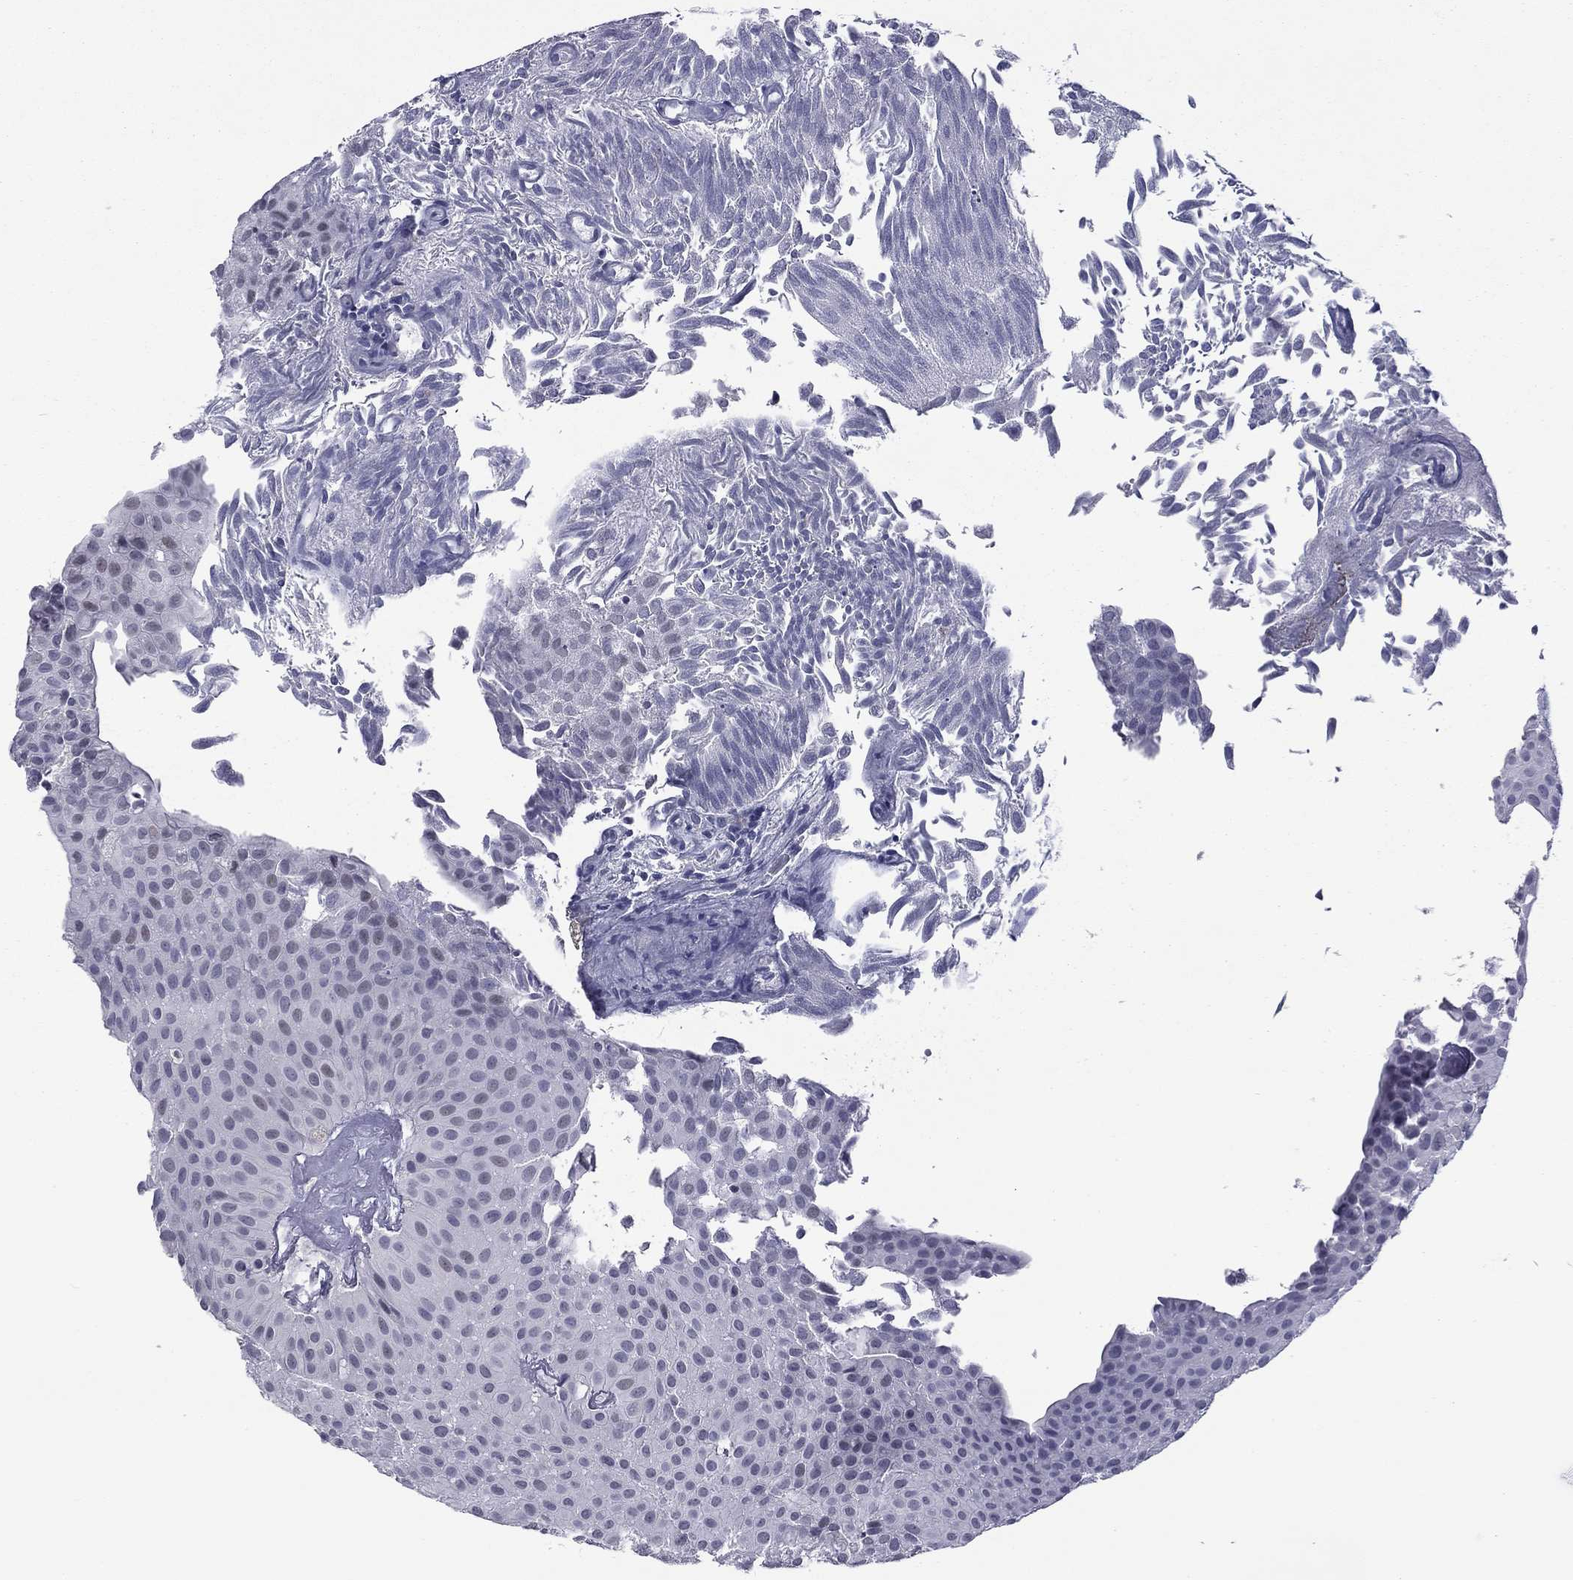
{"staining": {"intensity": "weak", "quantity": "<25%", "location": "nuclear"}, "tissue": "urothelial cancer", "cell_type": "Tumor cells", "image_type": "cancer", "snomed": [{"axis": "morphology", "description": "Urothelial carcinoma, Low grade"}, {"axis": "topography", "description": "Urinary bladder"}], "caption": "Low-grade urothelial carcinoma stained for a protein using immunohistochemistry reveals no staining tumor cells.", "gene": "ETV5", "patient": {"sex": "male", "age": 64}}